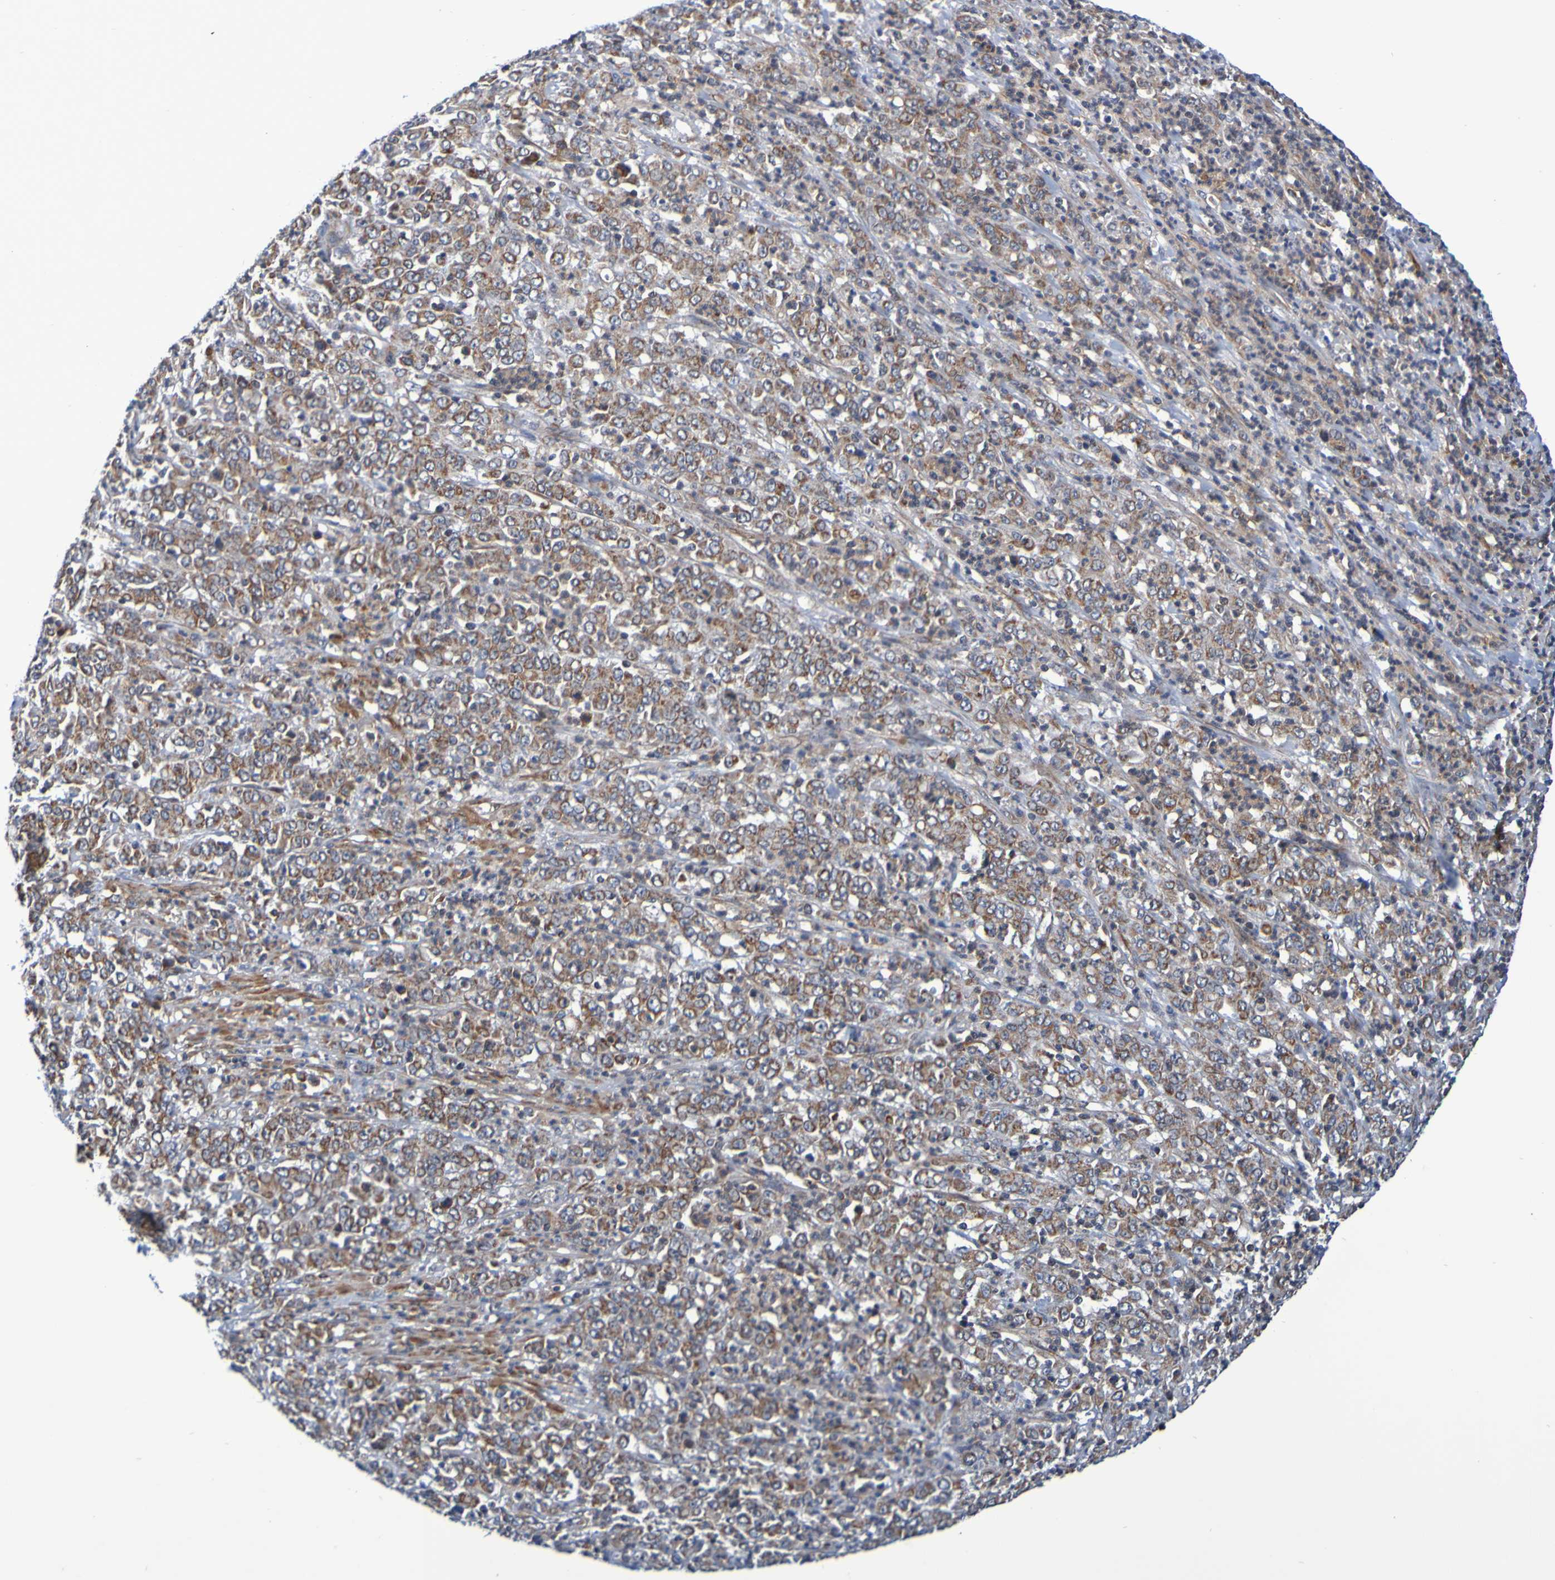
{"staining": {"intensity": "strong", "quantity": ">75%", "location": "cytoplasmic/membranous"}, "tissue": "stomach cancer", "cell_type": "Tumor cells", "image_type": "cancer", "snomed": [{"axis": "morphology", "description": "Adenocarcinoma, NOS"}, {"axis": "topography", "description": "Stomach, lower"}], "caption": "Brown immunohistochemical staining in adenocarcinoma (stomach) exhibits strong cytoplasmic/membranous positivity in approximately >75% of tumor cells.", "gene": "CCDC51", "patient": {"sex": "female", "age": 71}}